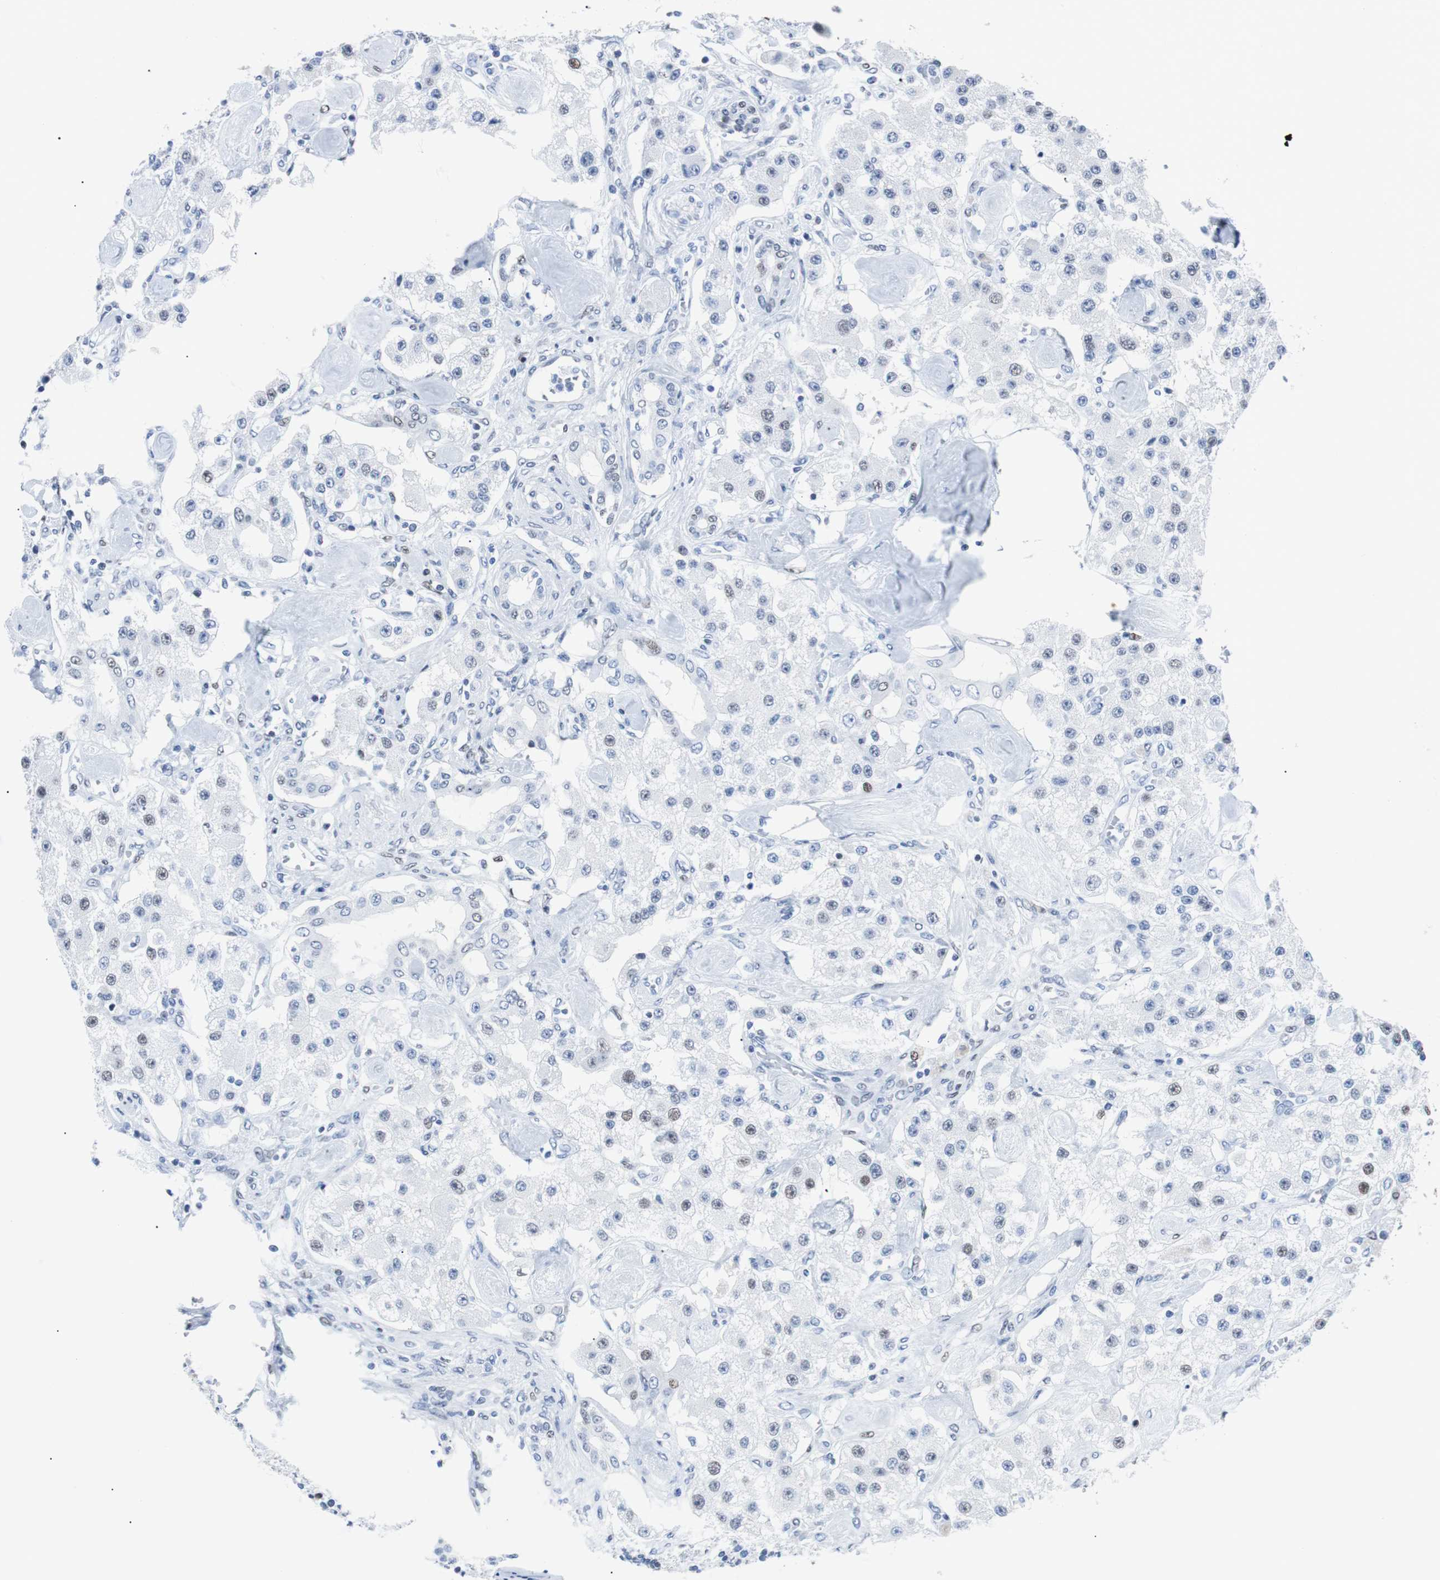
{"staining": {"intensity": "weak", "quantity": "<25%", "location": "nuclear"}, "tissue": "carcinoid", "cell_type": "Tumor cells", "image_type": "cancer", "snomed": [{"axis": "morphology", "description": "Carcinoid, malignant, NOS"}, {"axis": "topography", "description": "Pancreas"}], "caption": "Protein analysis of carcinoid displays no significant positivity in tumor cells.", "gene": "JUN", "patient": {"sex": "male", "age": 41}}